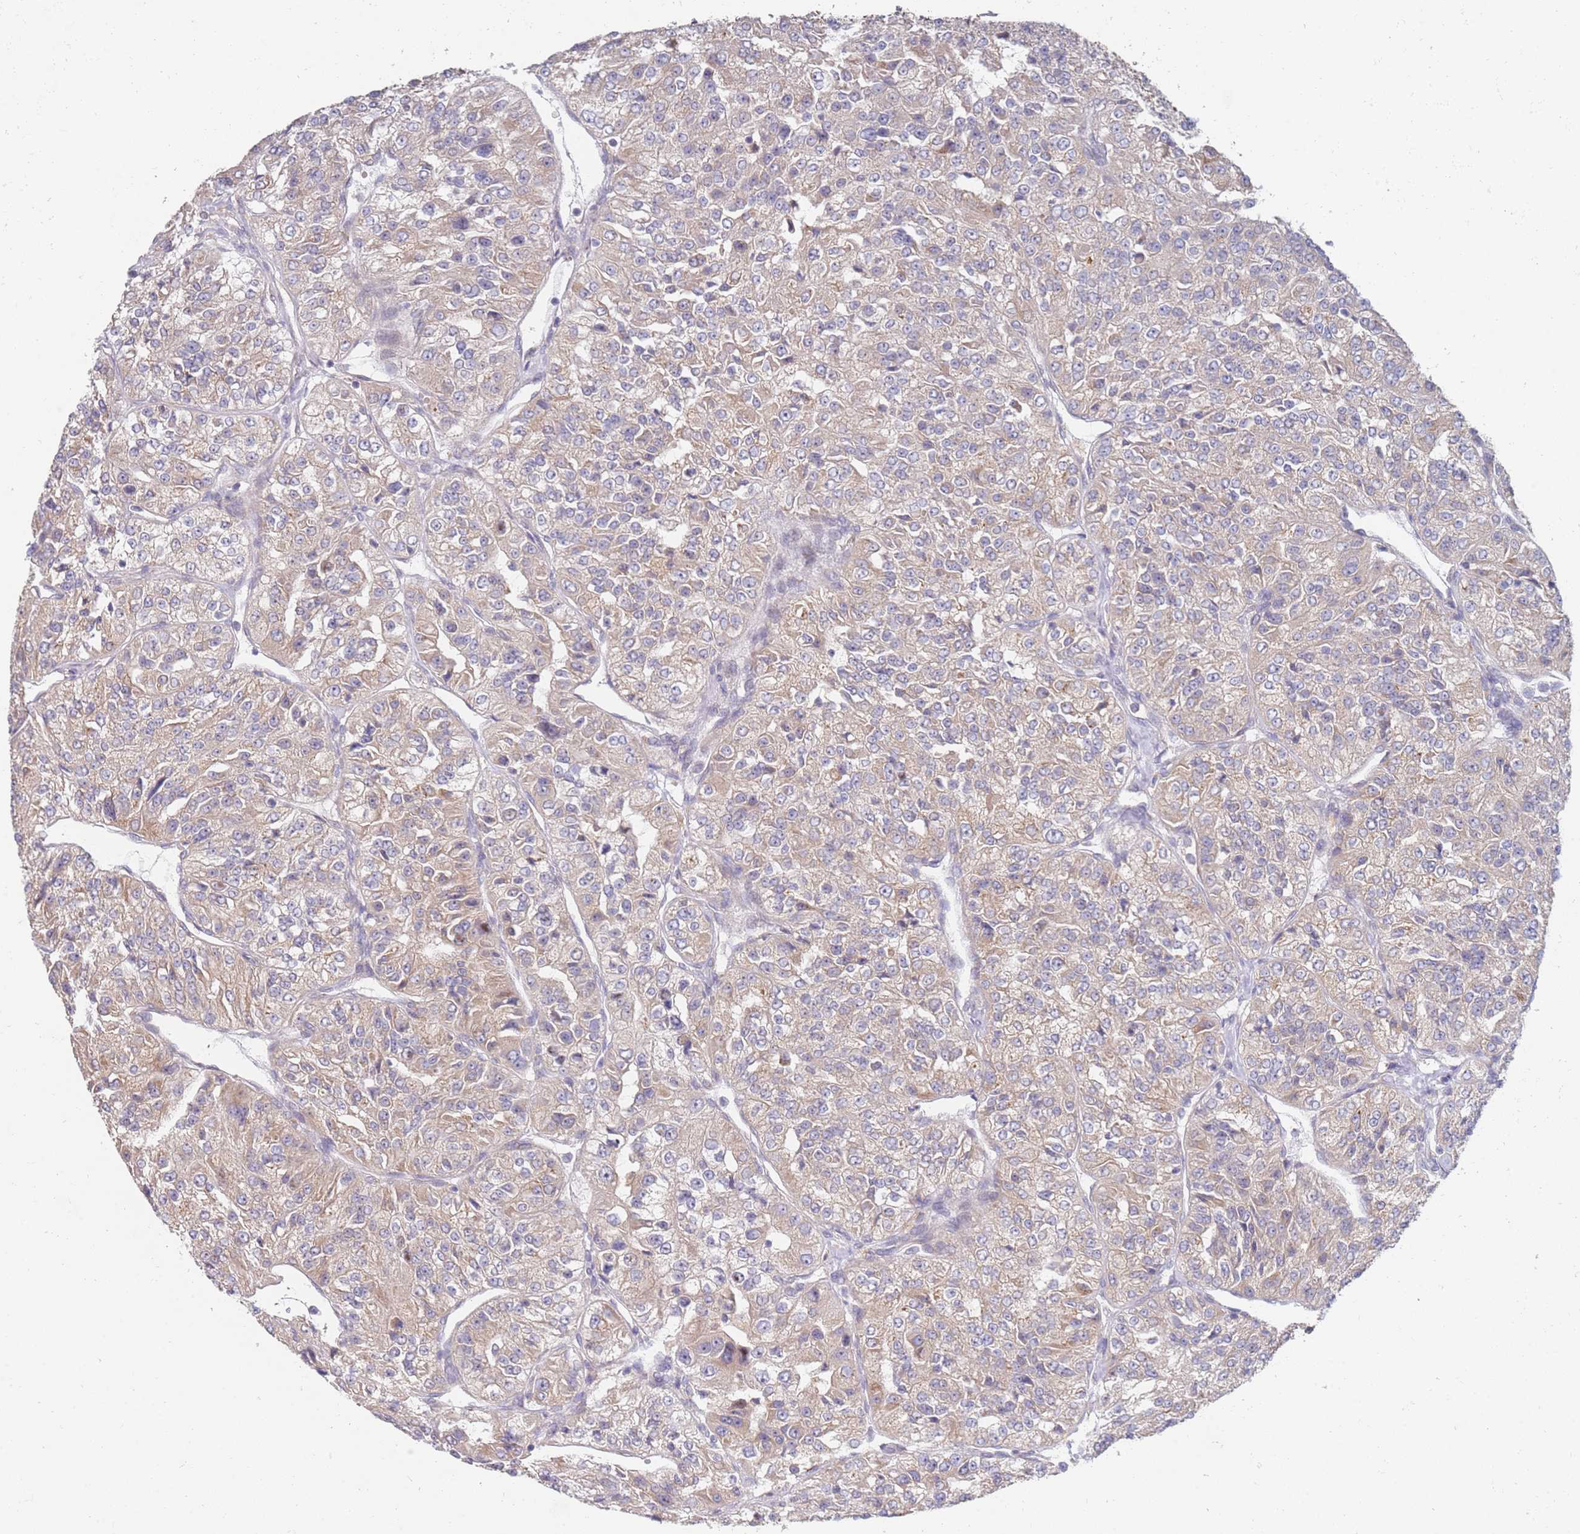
{"staining": {"intensity": "weak", "quantity": ">75%", "location": "cytoplasmic/membranous"}, "tissue": "renal cancer", "cell_type": "Tumor cells", "image_type": "cancer", "snomed": [{"axis": "morphology", "description": "Adenocarcinoma, NOS"}, {"axis": "topography", "description": "Kidney"}], "caption": "The photomicrograph demonstrates a brown stain indicating the presence of a protein in the cytoplasmic/membranous of tumor cells in adenocarcinoma (renal). (DAB IHC with brightfield microscopy, high magnification).", "gene": "VRK2", "patient": {"sex": "female", "age": 63}}